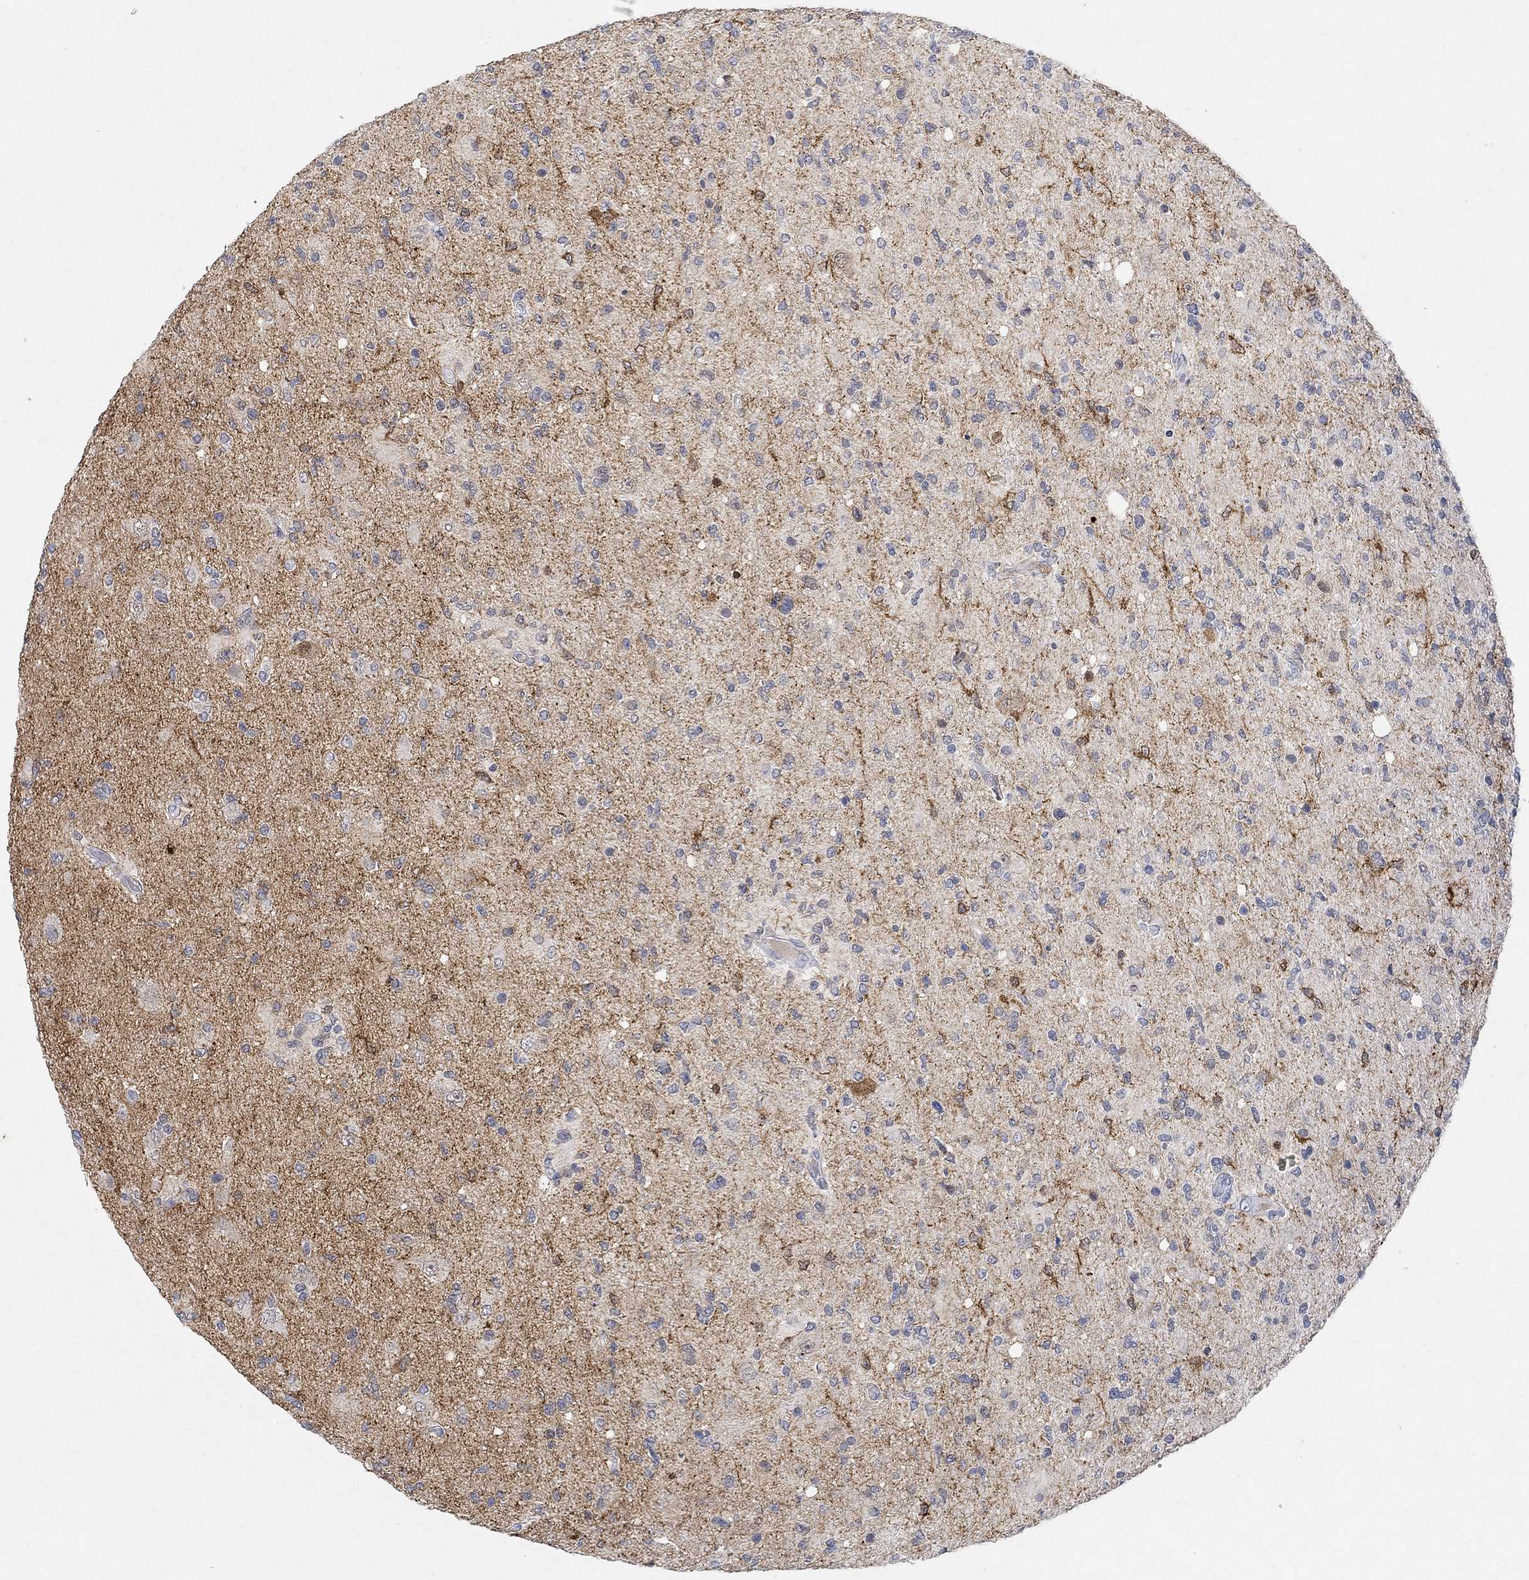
{"staining": {"intensity": "negative", "quantity": "none", "location": "none"}, "tissue": "glioma", "cell_type": "Tumor cells", "image_type": "cancer", "snomed": [{"axis": "morphology", "description": "Glioma, malignant, High grade"}, {"axis": "topography", "description": "Cerebral cortex"}], "caption": "A histopathology image of human glioma is negative for staining in tumor cells.", "gene": "VAT1L", "patient": {"sex": "male", "age": 70}}